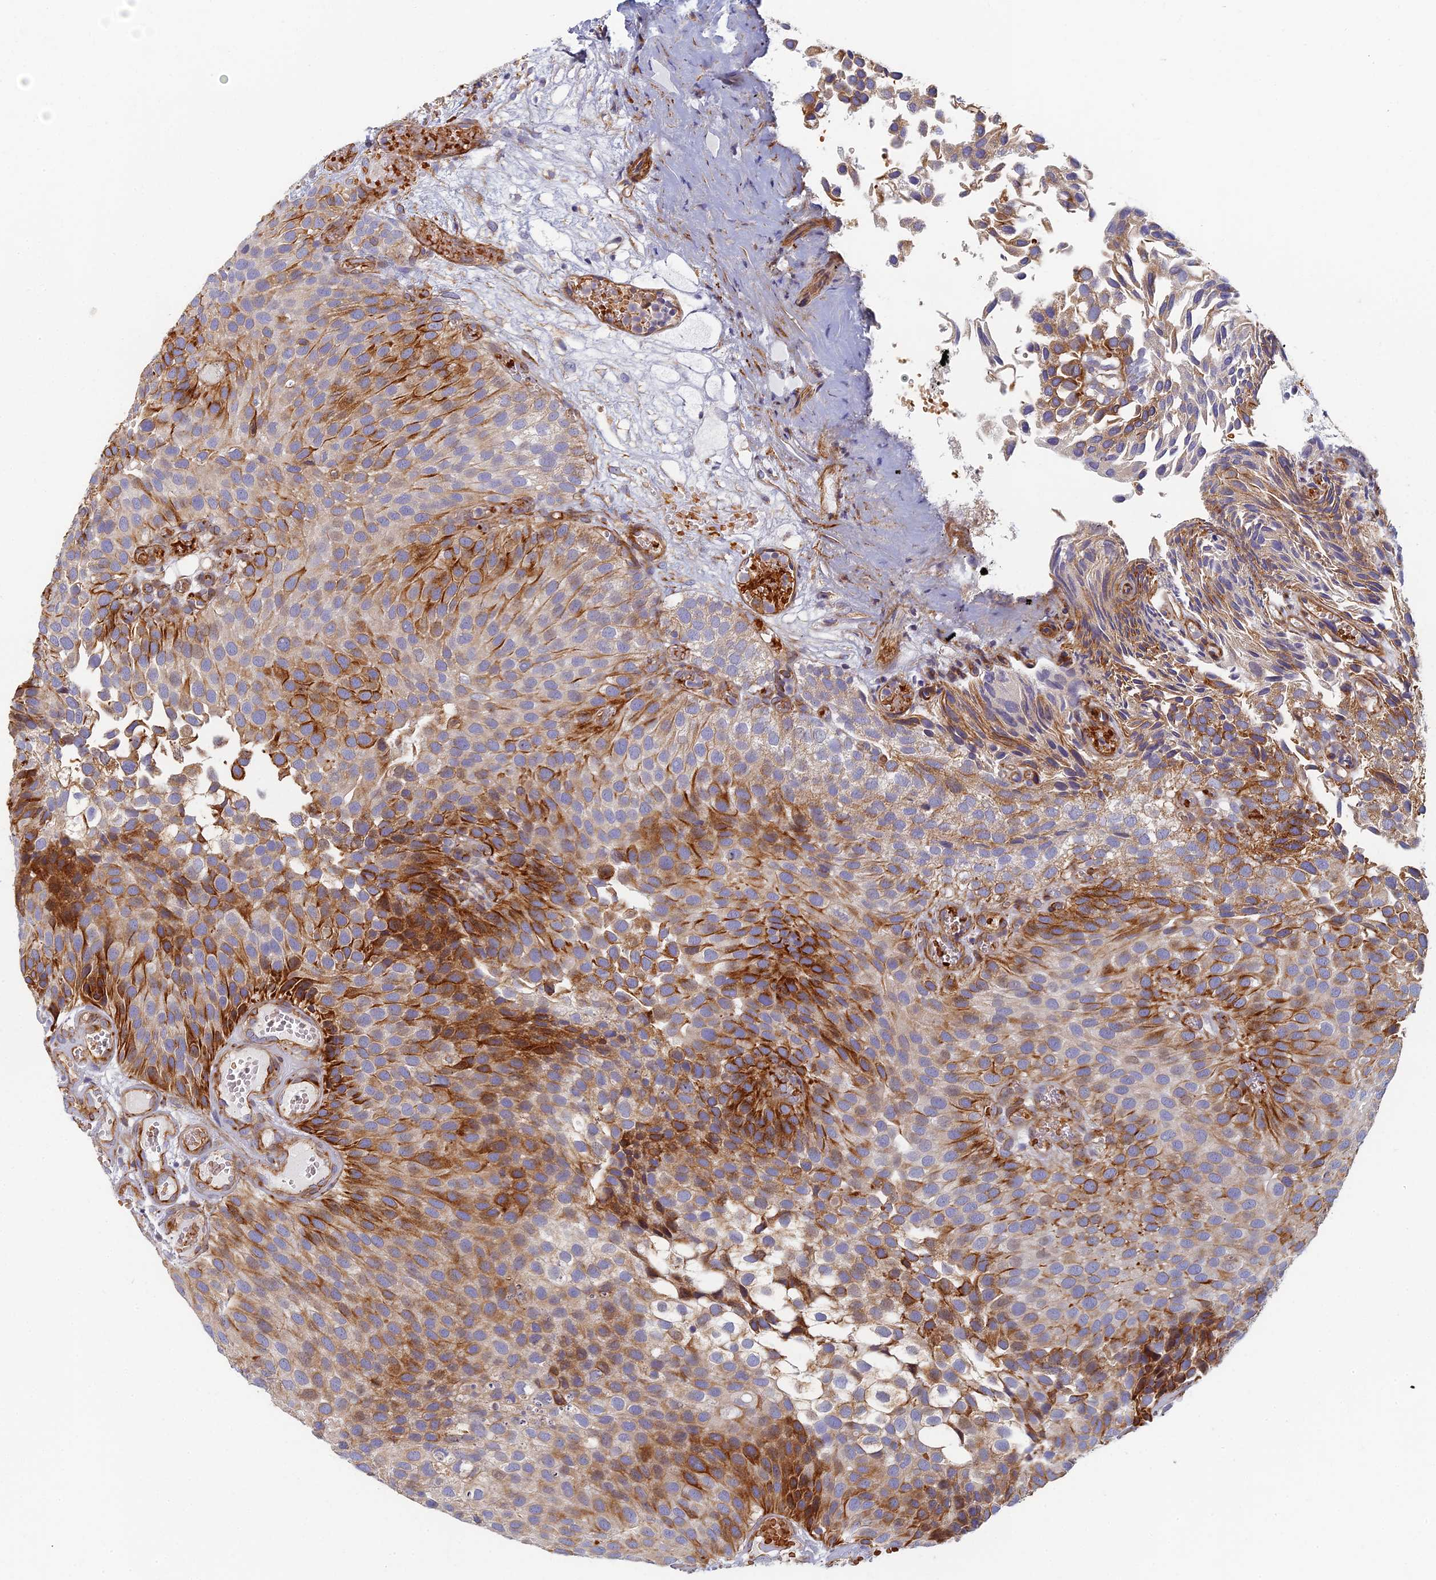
{"staining": {"intensity": "strong", "quantity": "<25%", "location": "cytoplasmic/membranous"}, "tissue": "urothelial cancer", "cell_type": "Tumor cells", "image_type": "cancer", "snomed": [{"axis": "morphology", "description": "Urothelial carcinoma, Low grade"}, {"axis": "topography", "description": "Urinary bladder"}], "caption": "Urothelial cancer tissue shows strong cytoplasmic/membranous expression in about <25% of tumor cells, visualized by immunohistochemistry. (Brightfield microscopy of DAB IHC at high magnification).", "gene": "ABCB10", "patient": {"sex": "male", "age": 89}}